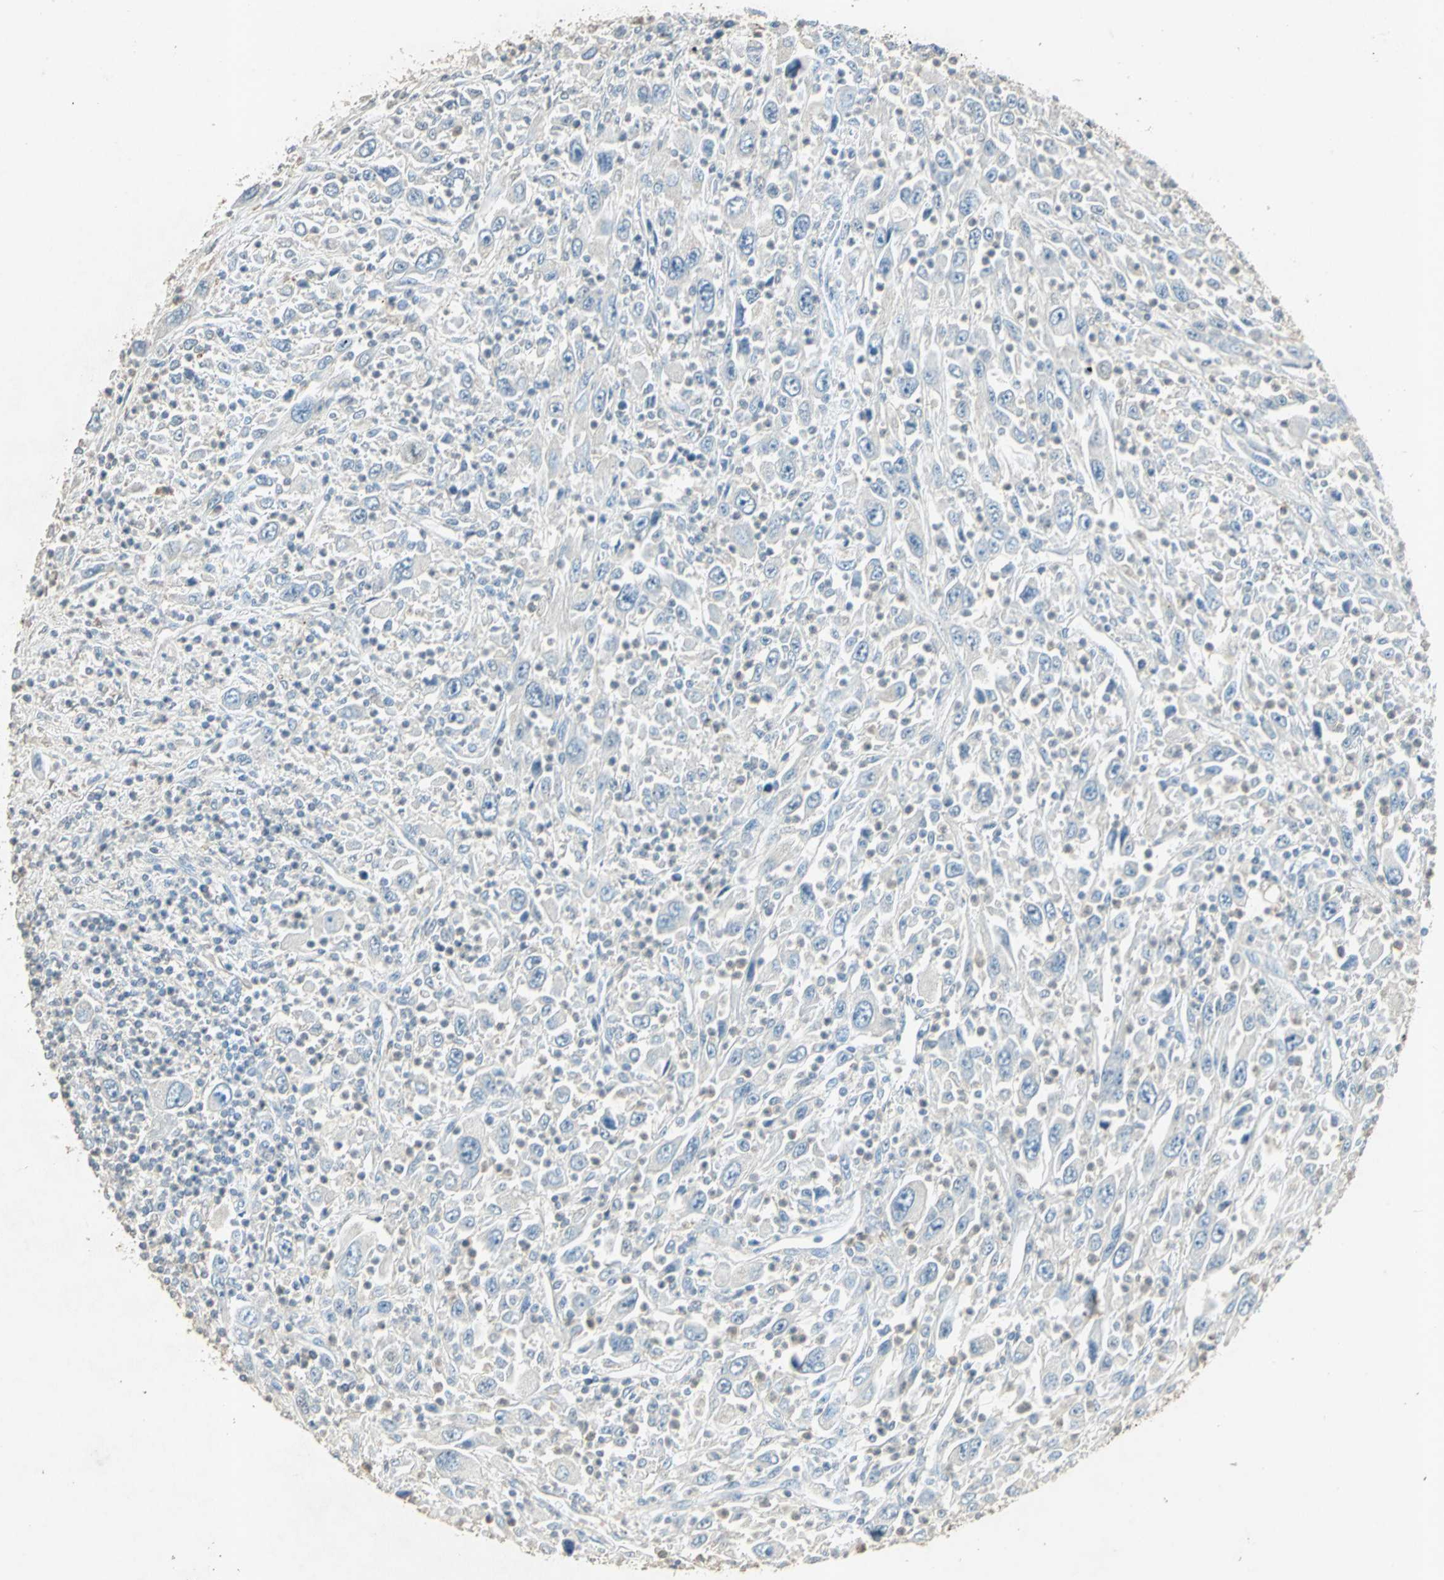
{"staining": {"intensity": "negative", "quantity": "none", "location": "none"}, "tissue": "melanoma", "cell_type": "Tumor cells", "image_type": "cancer", "snomed": [{"axis": "morphology", "description": "Malignant melanoma, Metastatic site"}, {"axis": "topography", "description": "Skin"}], "caption": "Immunohistochemistry (IHC) micrograph of neoplastic tissue: melanoma stained with DAB (3,3'-diaminobenzidine) demonstrates no significant protein staining in tumor cells.", "gene": "CAMK2B", "patient": {"sex": "female", "age": 56}}